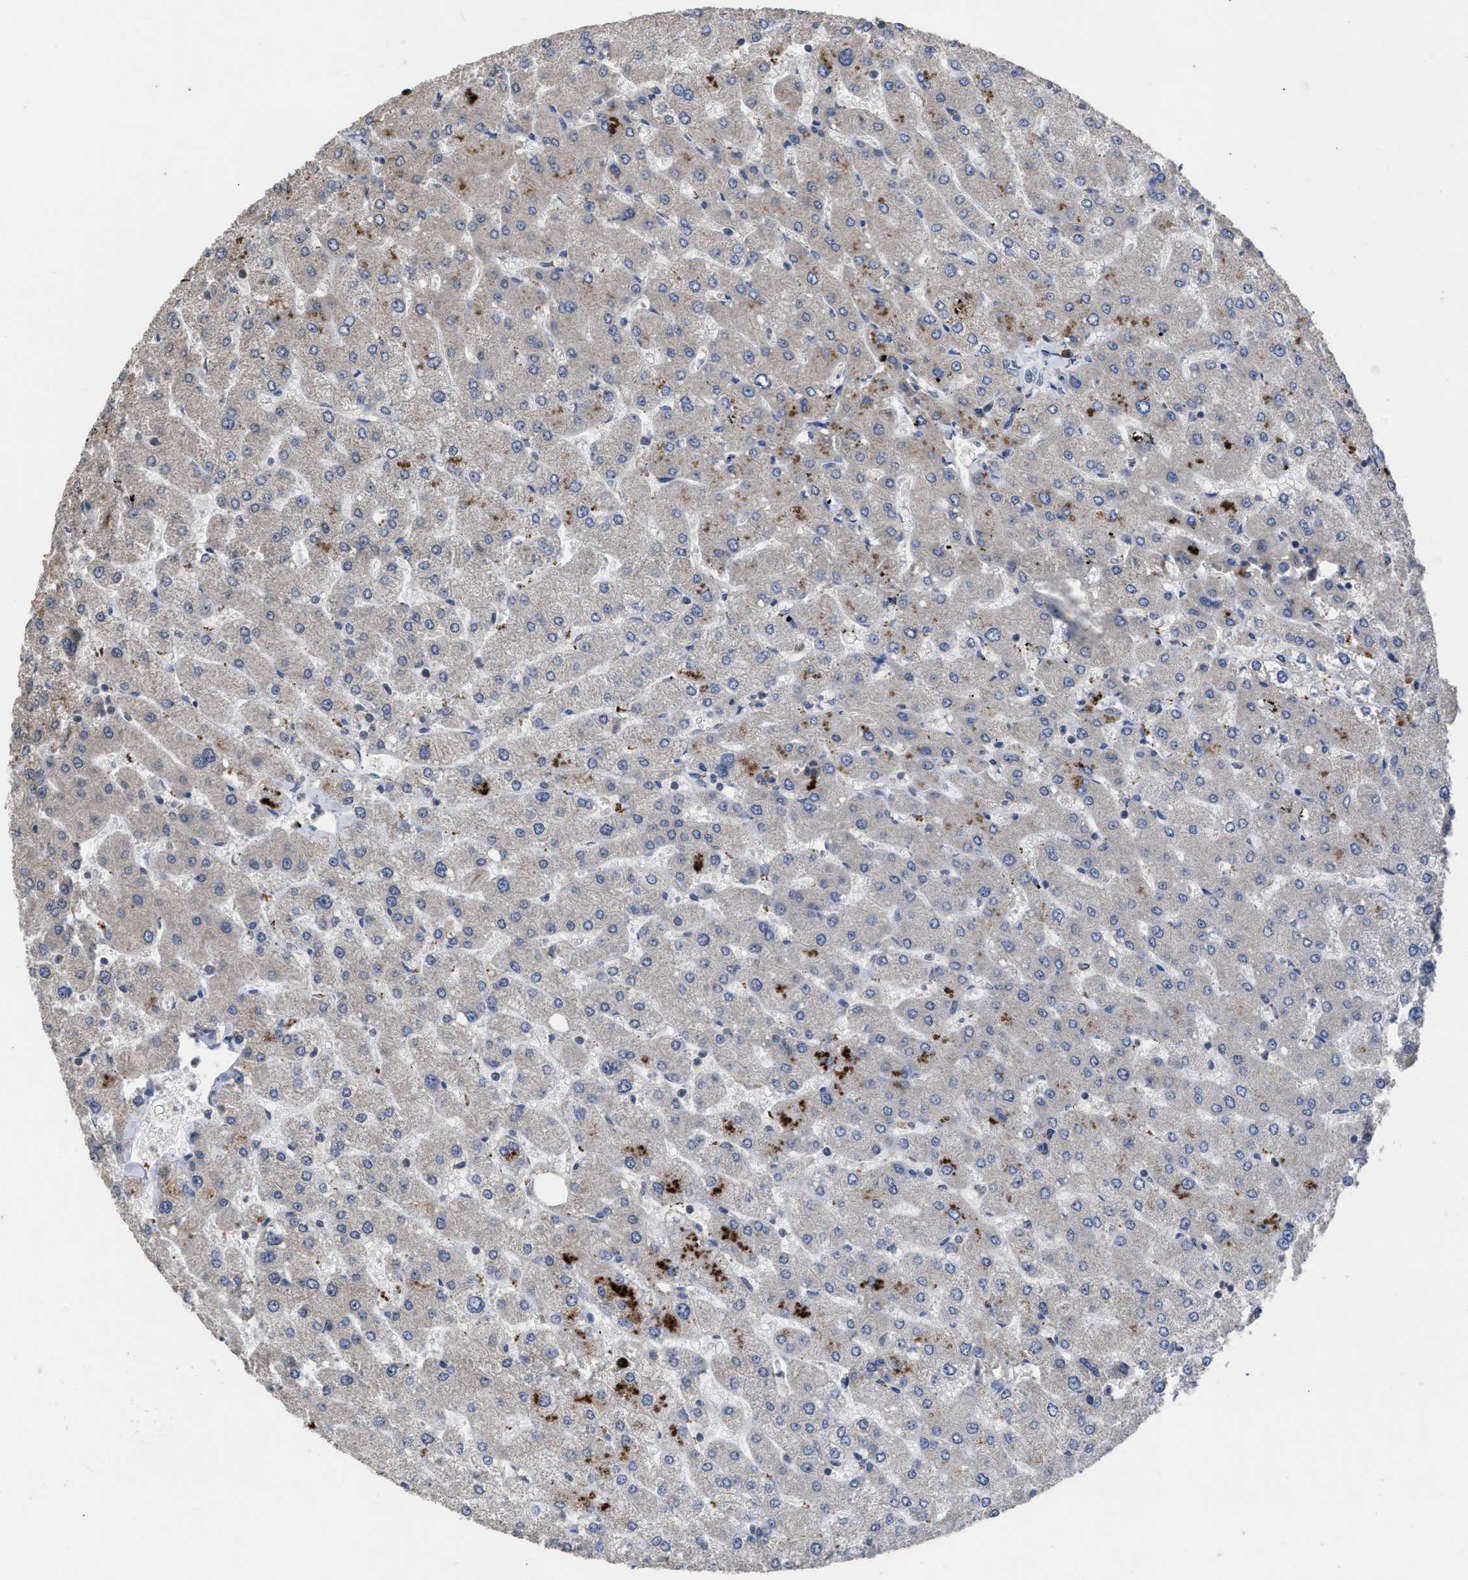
{"staining": {"intensity": "weak", "quantity": "25%-75%", "location": "cytoplasmic/membranous"}, "tissue": "liver", "cell_type": "Cholangiocytes", "image_type": "normal", "snomed": [{"axis": "morphology", "description": "Normal tissue, NOS"}, {"axis": "topography", "description": "Liver"}], "caption": "About 25%-75% of cholangiocytes in normal liver display weak cytoplasmic/membranous protein expression as visualized by brown immunohistochemical staining.", "gene": "C9orf78", "patient": {"sex": "male", "age": 55}}